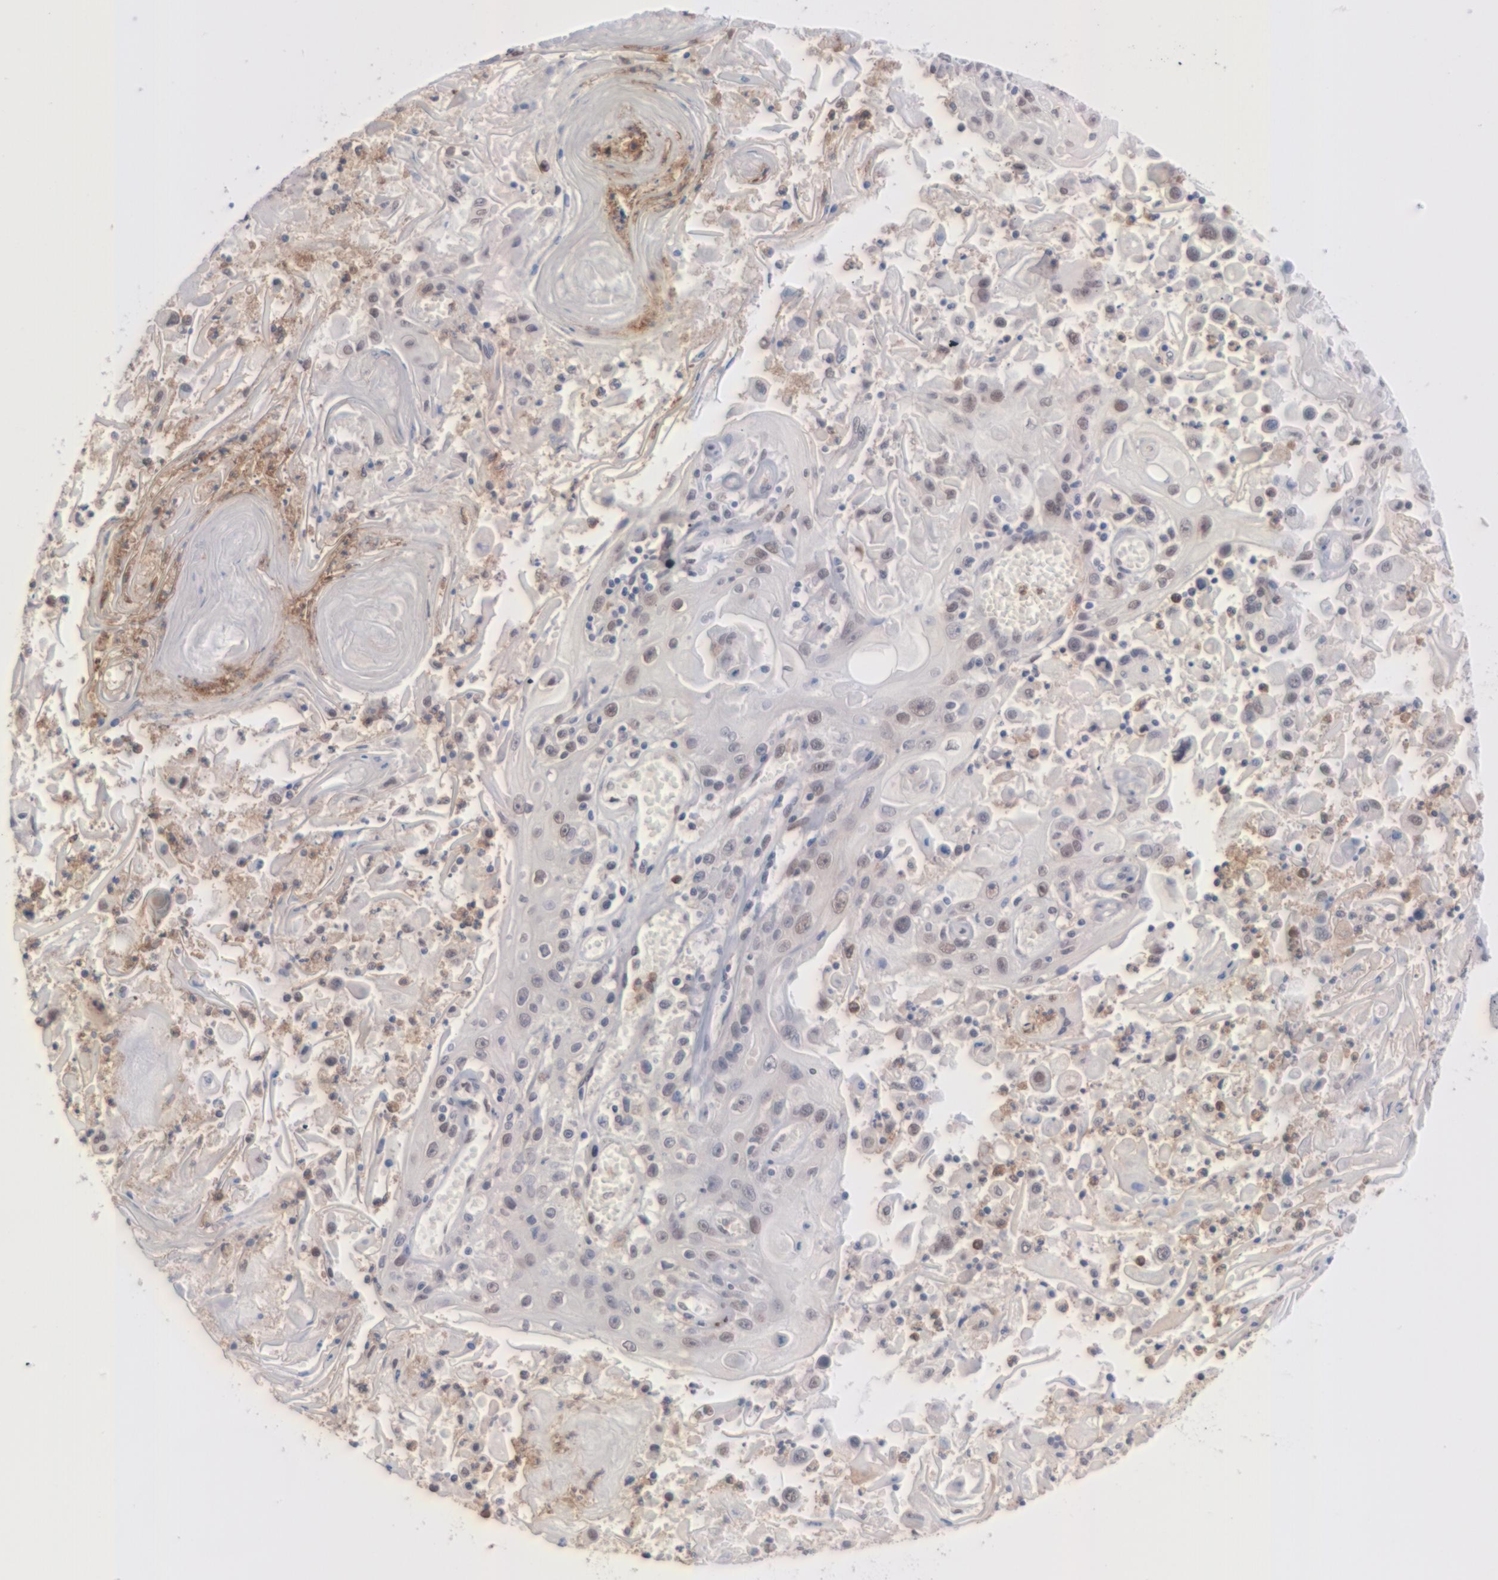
{"staining": {"intensity": "weak", "quantity": "25%-75%", "location": "nuclear"}, "tissue": "head and neck cancer", "cell_type": "Tumor cells", "image_type": "cancer", "snomed": [{"axis": "morphology", "description": "Squamous cell carcinoma, NOS"}, {"axis": "topography", "description": "Oral tissue"}, {"axis": "topography", "description": "Head-Neck"}], "caption": "This image reveals immunohistochemistry (IHC) staining of human squamous cell carcinoma (head and neck), with low weak nuclear staining in approximately 25%-75% of tumor cells.", "gene": "MGAM", "patient": {"sex": "female", "age": 76}}